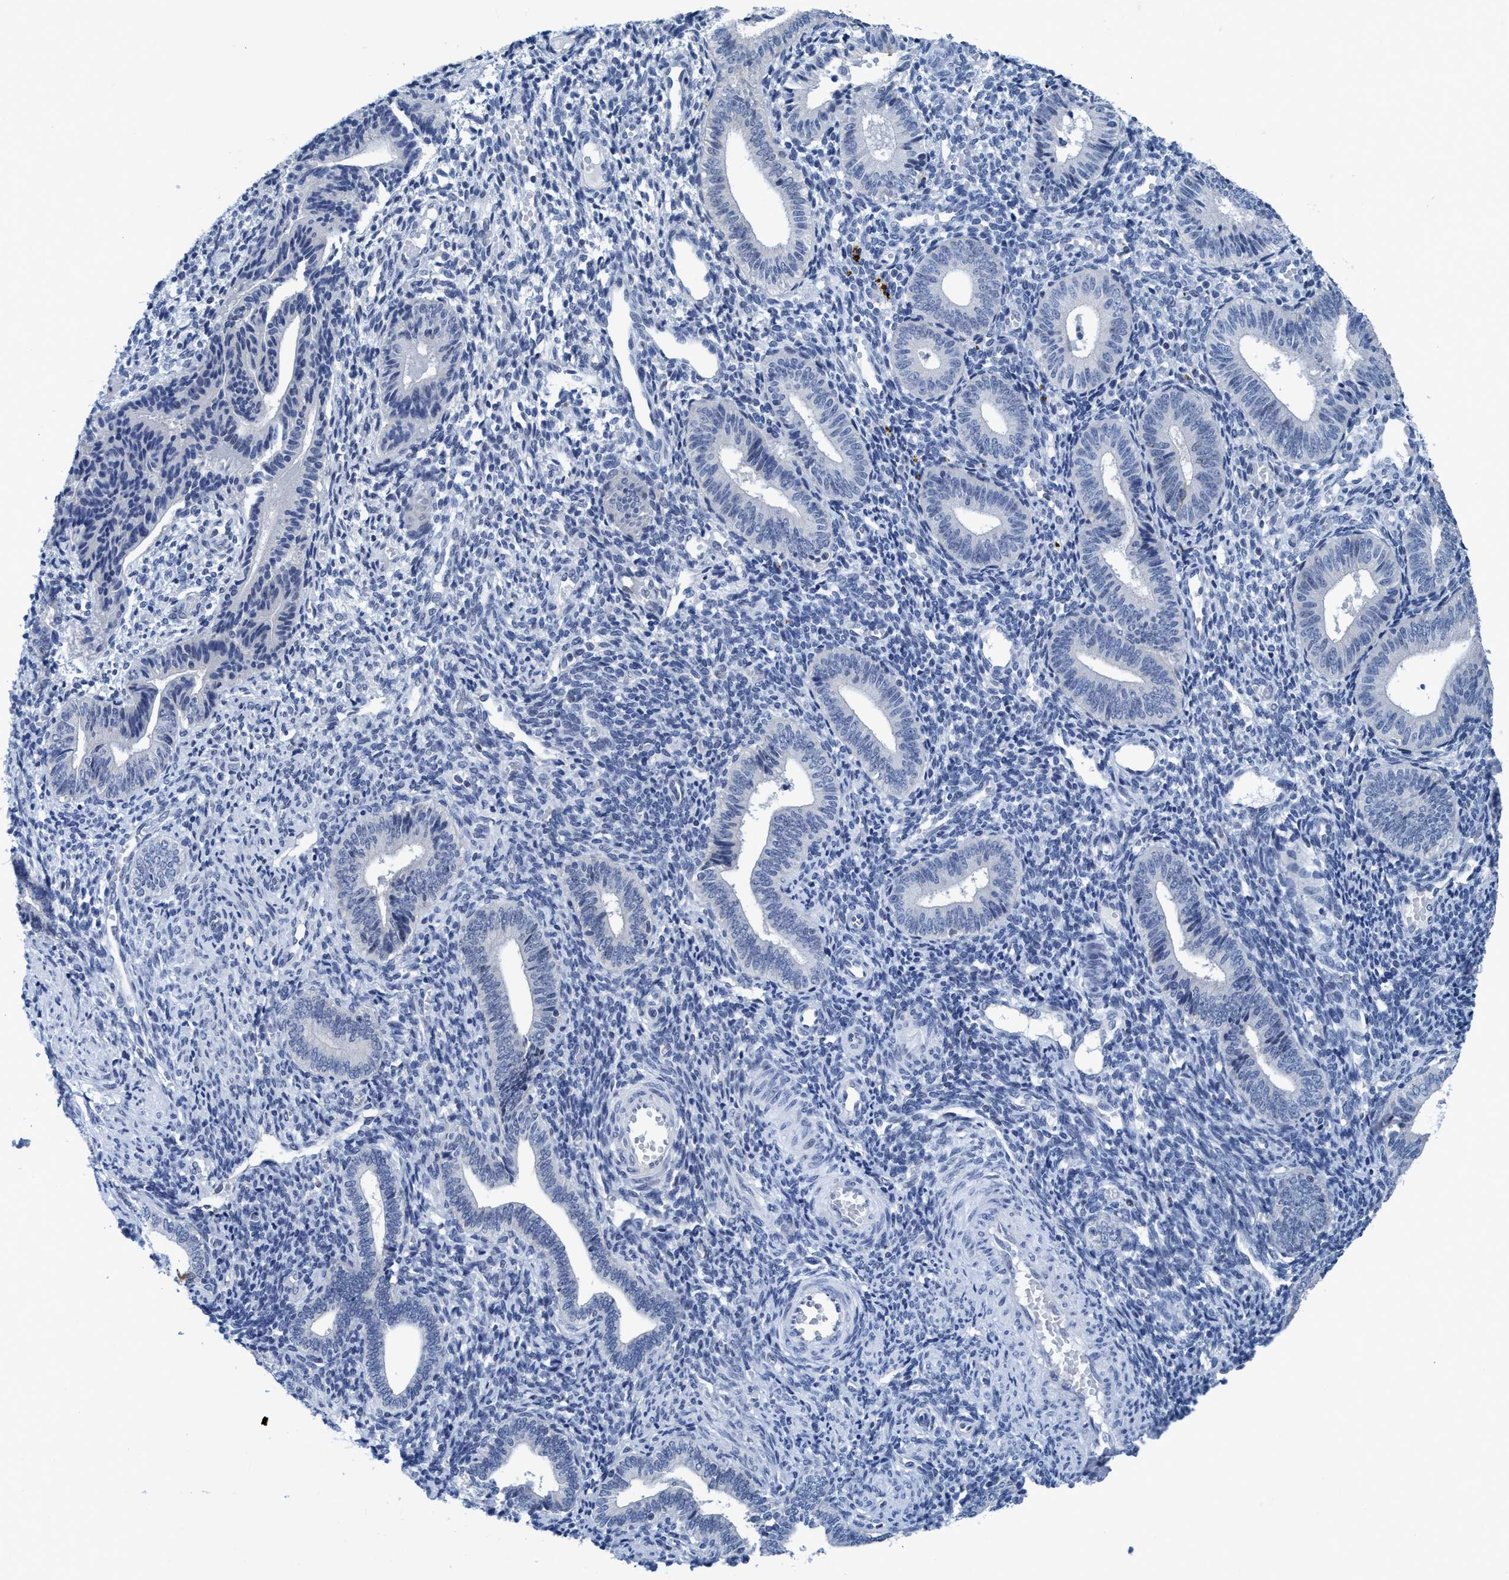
{"staining": {"intensity": "negative", "quantity": "none", "location": "none"}, "tissue": "endometrium", "cell_type": "Cells in endometrial stroma", "image_type": "normal", "snomed": [{"axis": "morphology", "description": "Normal tissue, NOS"}, {"axis": "topography", "description": "Uterus"}, {"axis": "topography", "description": "Endometrium"}], "caption": "IHC of normal endometrium shows no staining in cells in endometrial stroma. (IHC, brightfield microscopy, high magnification).", "gene": "DNAI1", "patient": {"sex": "female", "age": 33}}